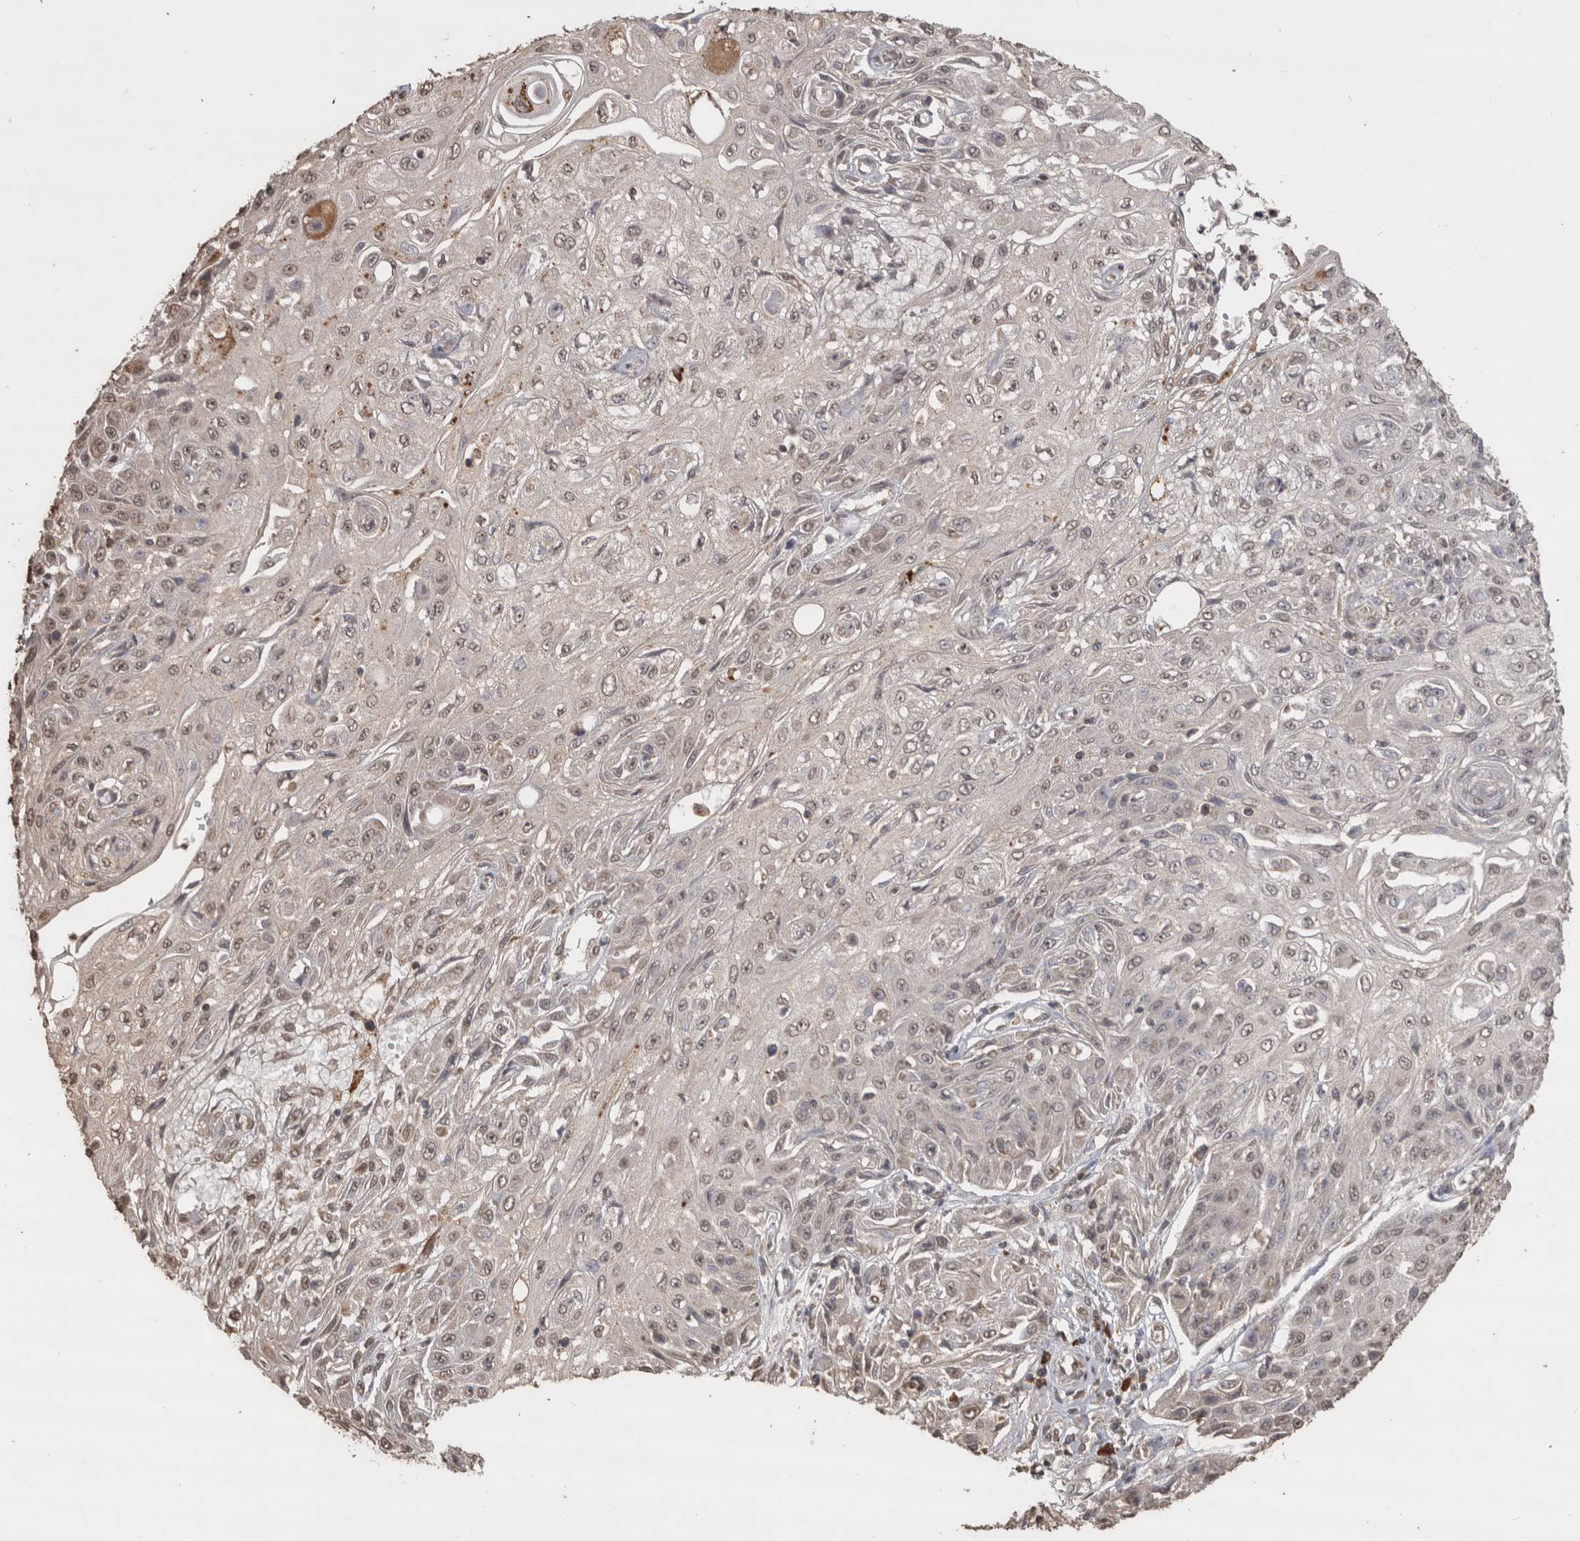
{"staining": {"intensity": "weak", "quantity": ">75%", "location": "nuclear"}, "tissue": "skin cancer", "cell_type": "Tumor cells", "image_type": "cancer", "snomed": [{"axis": "morphology", "description": "Squamous cell carcinoma, NOS"}, {"axis": "morphology", "description": "Squamous cell carcinoma, metastatic, NOS"}, {"axis": "topography", "description": "Skin"}, {"axis": "topography", "description": "Lymph node"}], "caption": "A low amount of weak nuclear expression is seen in about >75% of tumor cells in squamous cell carcinoma (skin) tissue.", "gene": "CRELD2", "patient": {"sex": "male", "age": 75}}